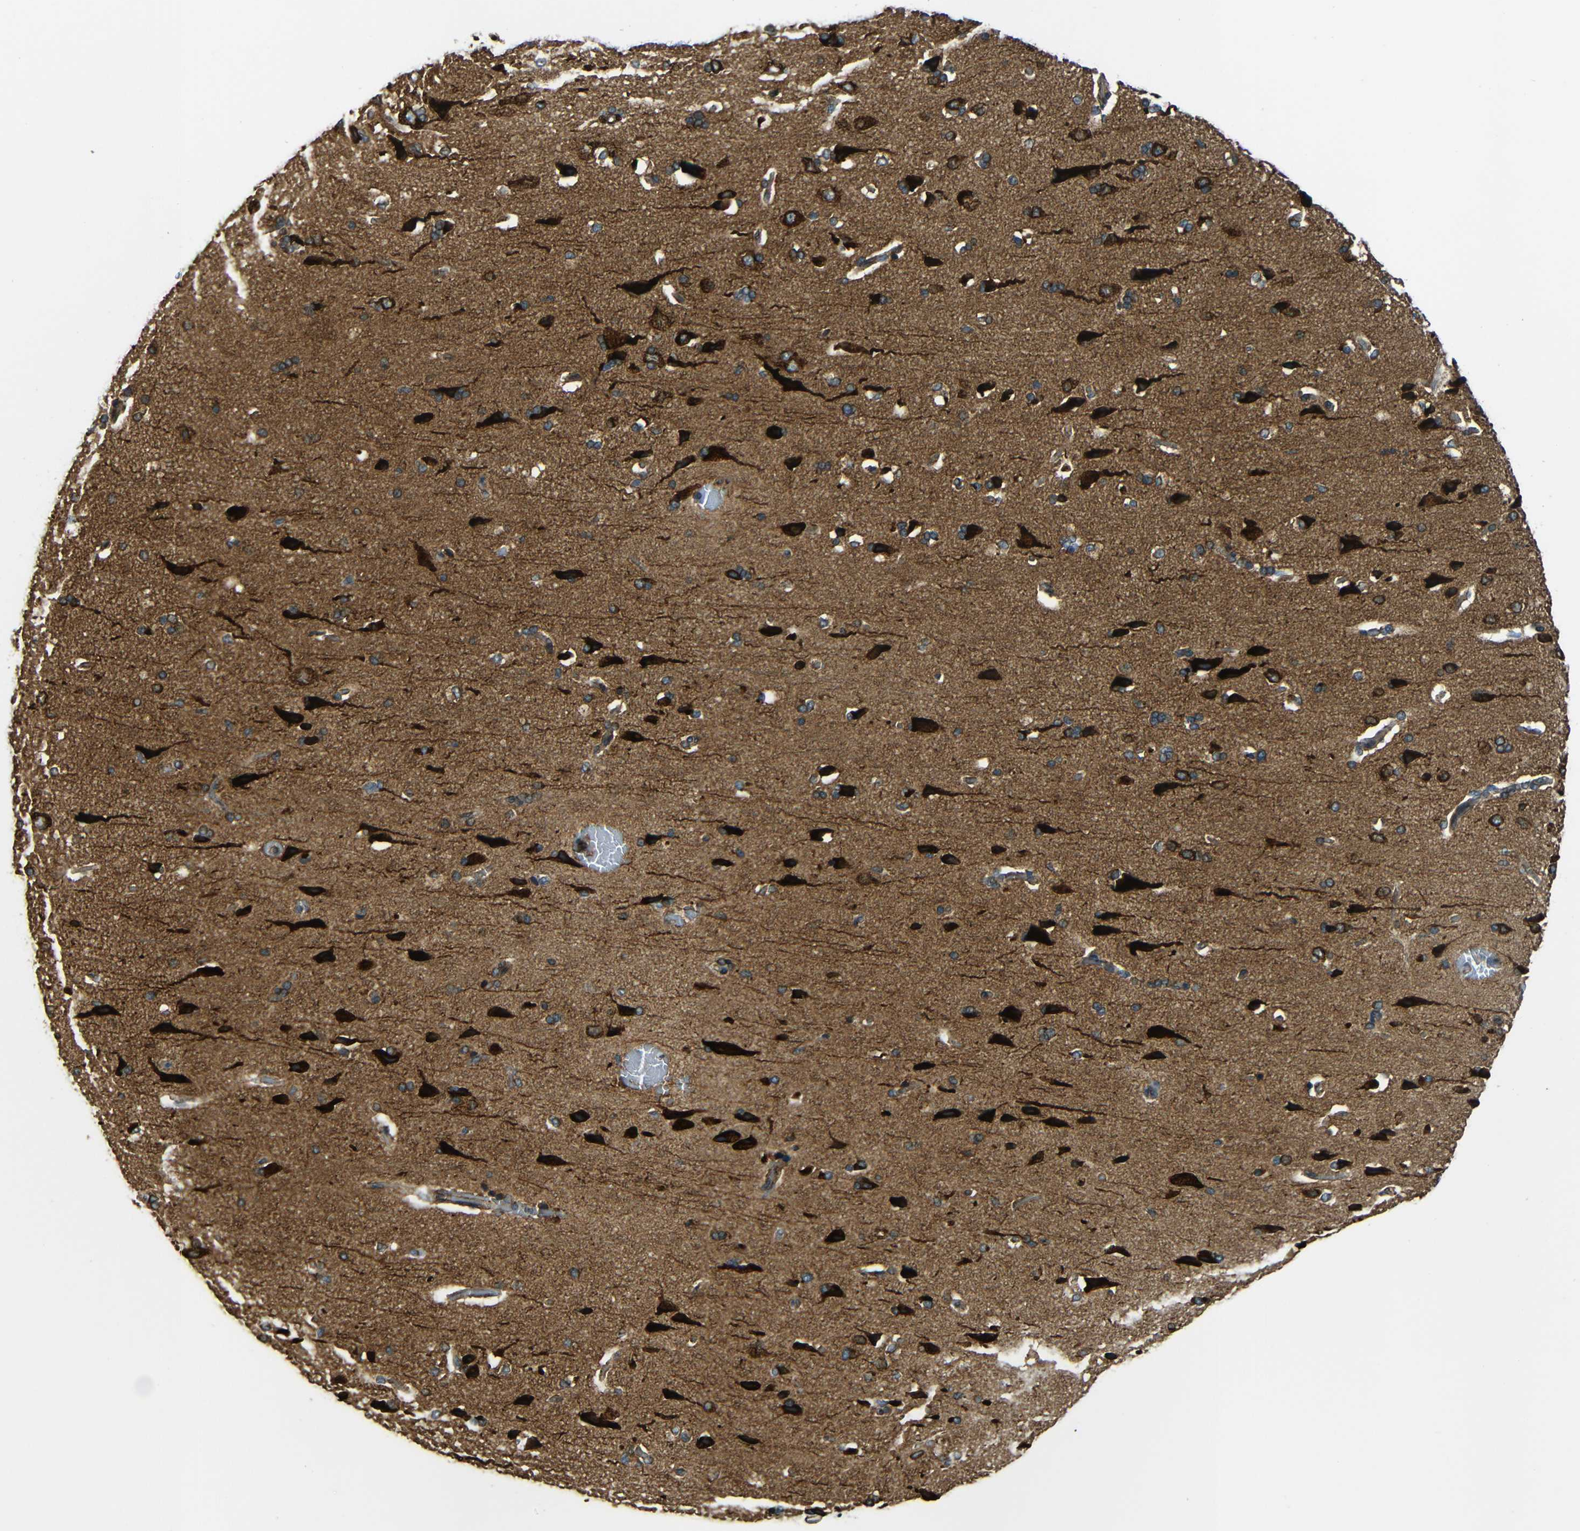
{"staining": {"intensity": "moderate", "quantity": ">75%", "location": "cytoplasmic/membranous"}, "tissue": "cerebral cortex", "cell_type": "Endothelial cells", "image_type": "normal", "snomed": [{"axis": "morphology", "description": "Normal tissue, NOS"}, {"axis": "topography", "description": "Cerebral cortex"}], "caption": "Unremarkable cerebral cortex reveals moderate cytoplasmic/membranous positivity in approximately >75% of endothelial cells, visualized by immunohistochemistry. Nuclei are stained in blue.", "gene": "VAPB", "patient": {"sex": "male", "age": 62}}